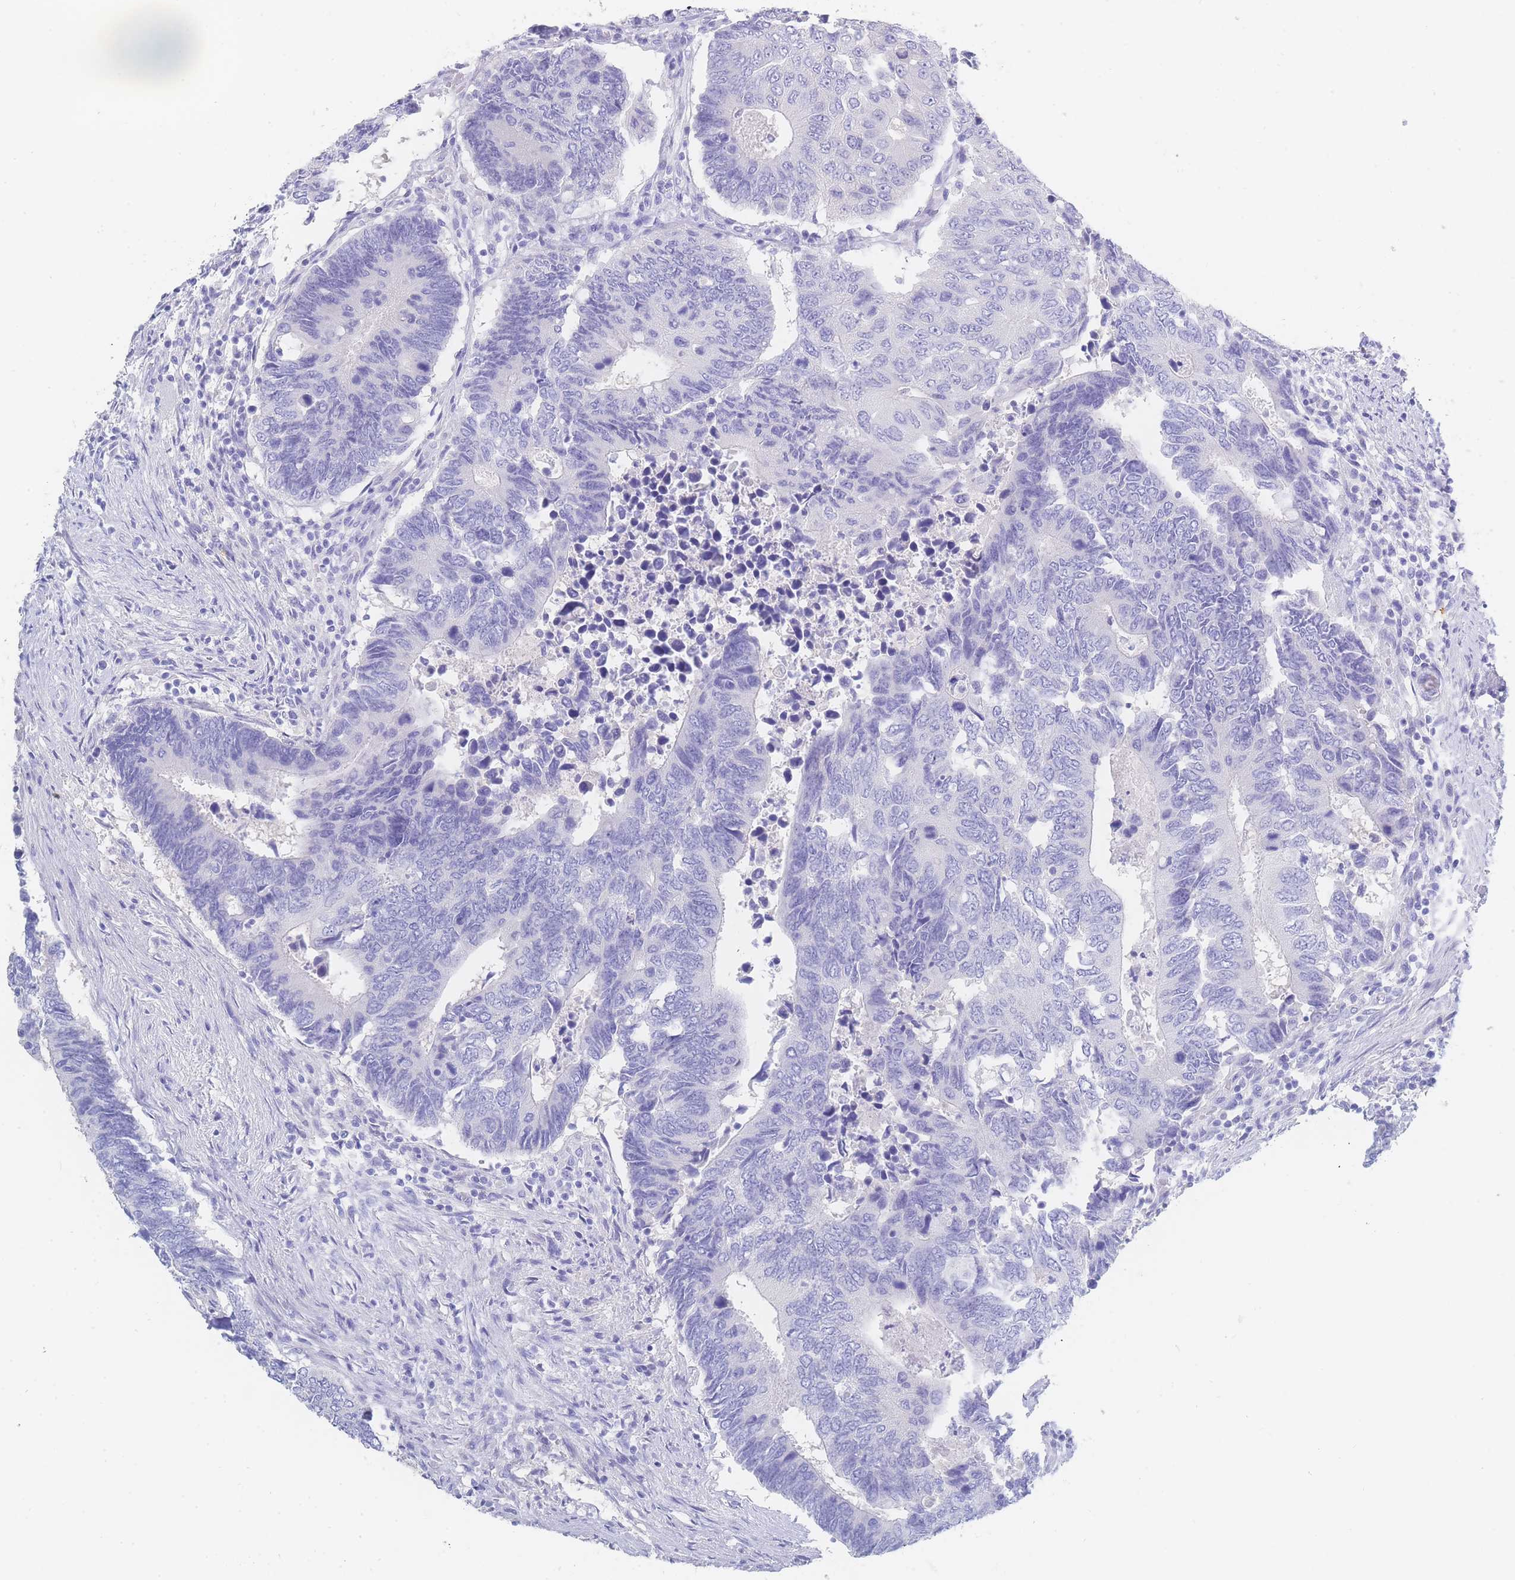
{"staining": {"intensity": "negative", "quantity": "none", "location": "none"}, "tissue": "colorectal cancer", "cell_type": "Tumor cells", "image_type": "cancer", "snomed": [{"axis": "morphology", "description": "Adenocarcinoma, NOS"}, {"axis": "topography", "description": "Colon"}], "caption": "The micrograph shows no staining of tumor cells in colorectal adenocarcinoma.", "gene": "LZTFL1", "patient": {"sex": "male", "age": 87}}